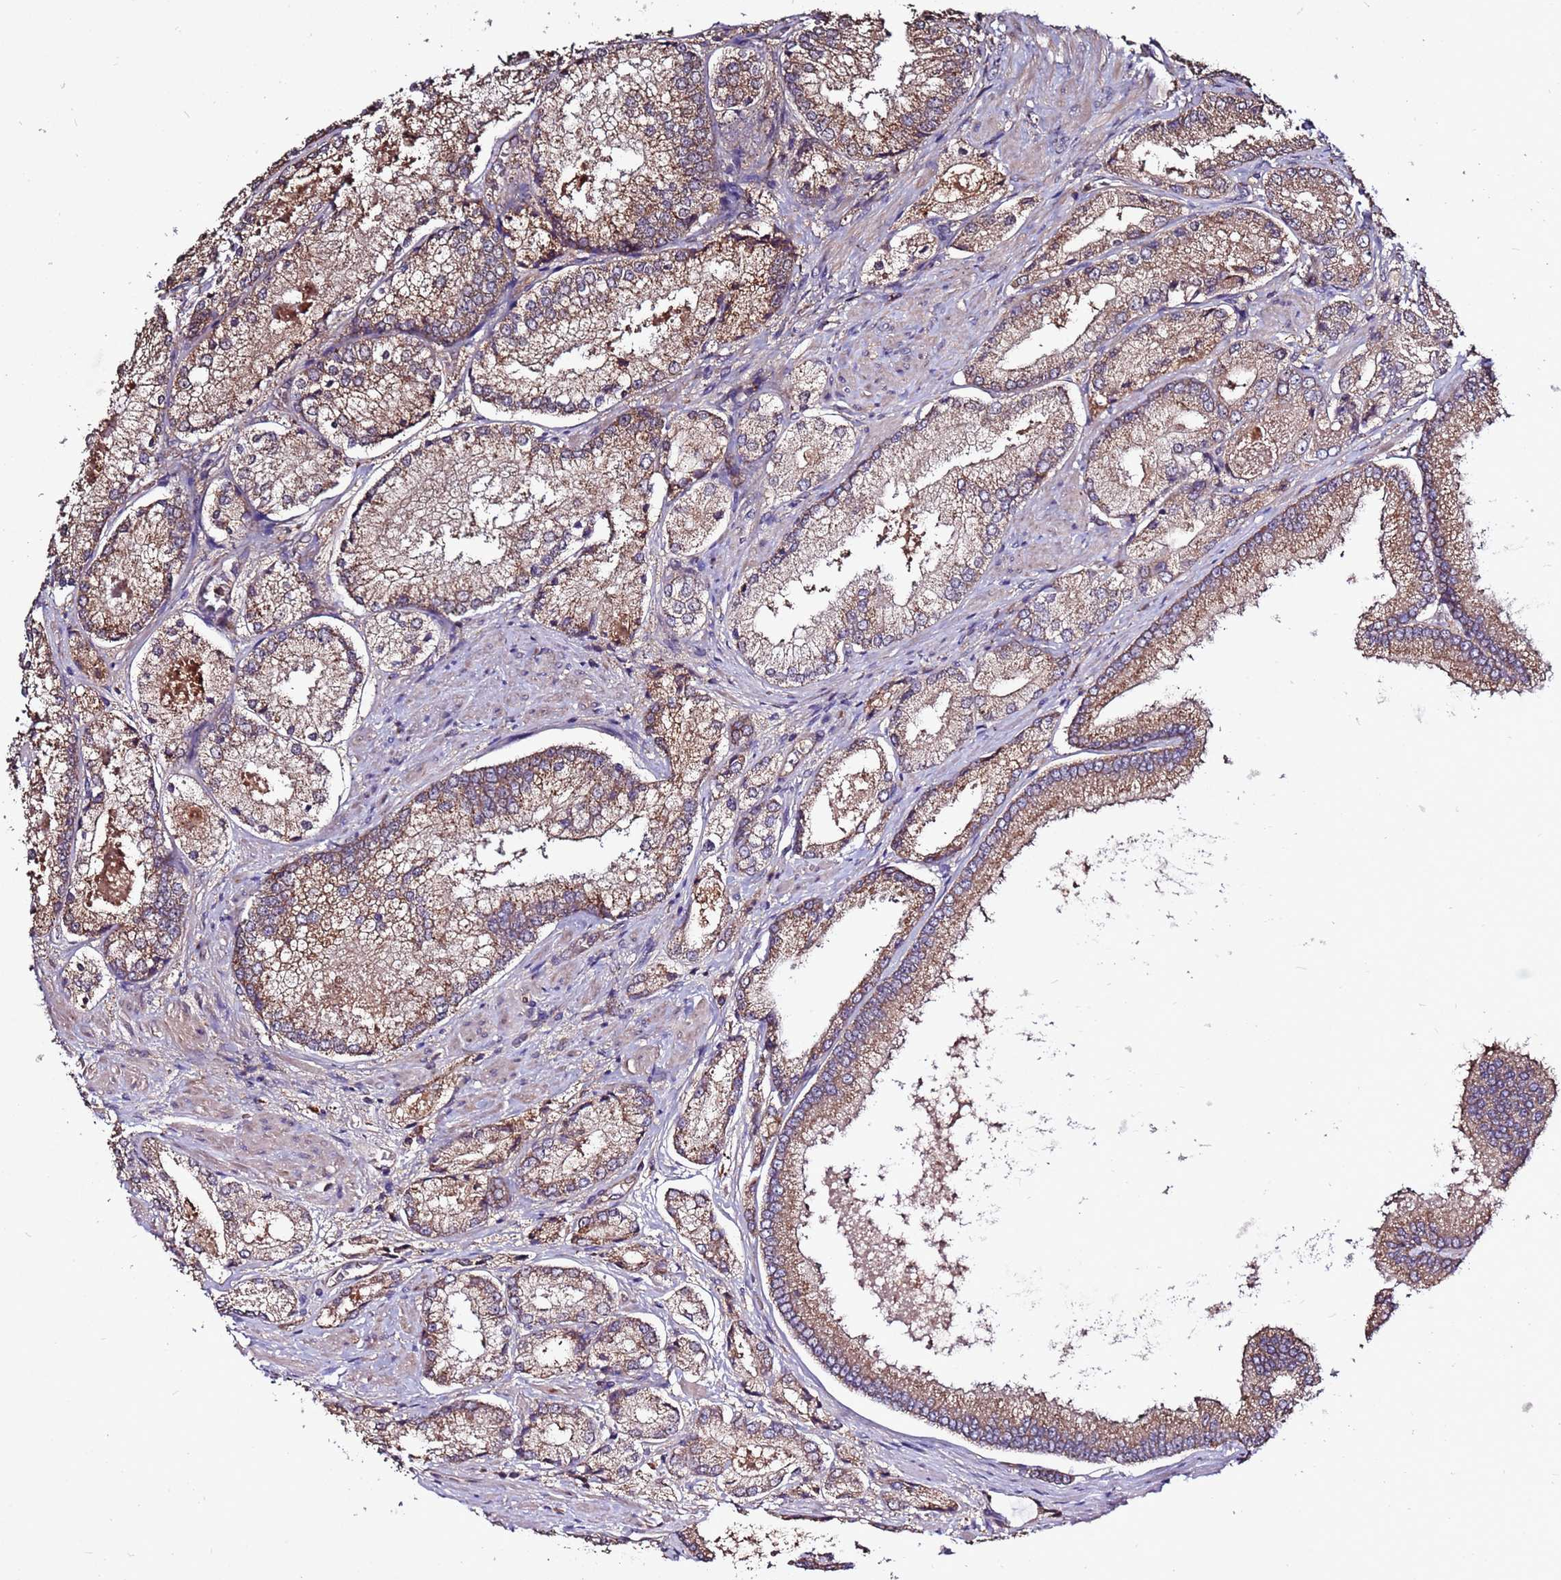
{"staining": {"intensity": "moderate", "quantity": "25%-75%", "location": "cytoplasmic/membranous"}, "tissue": "prostate cancer", "cell_type": "Tumor cells", "image_type": "cancer", "snomed": [{"axis": "morphology", "description": "Adenocarcinoma, Low grade"}, {"axis": "topography", "description": "Prostate"}], "caption": "A medium amount of moderate cytoplasmic/membranous positivity is appreciated in about 25%-75% of tumor cells in prostate cancer (adenocarcinoma (low-grade)) tissue.", "gene": "RPS15A", "patient": {"sex": "male", "age": 74}}